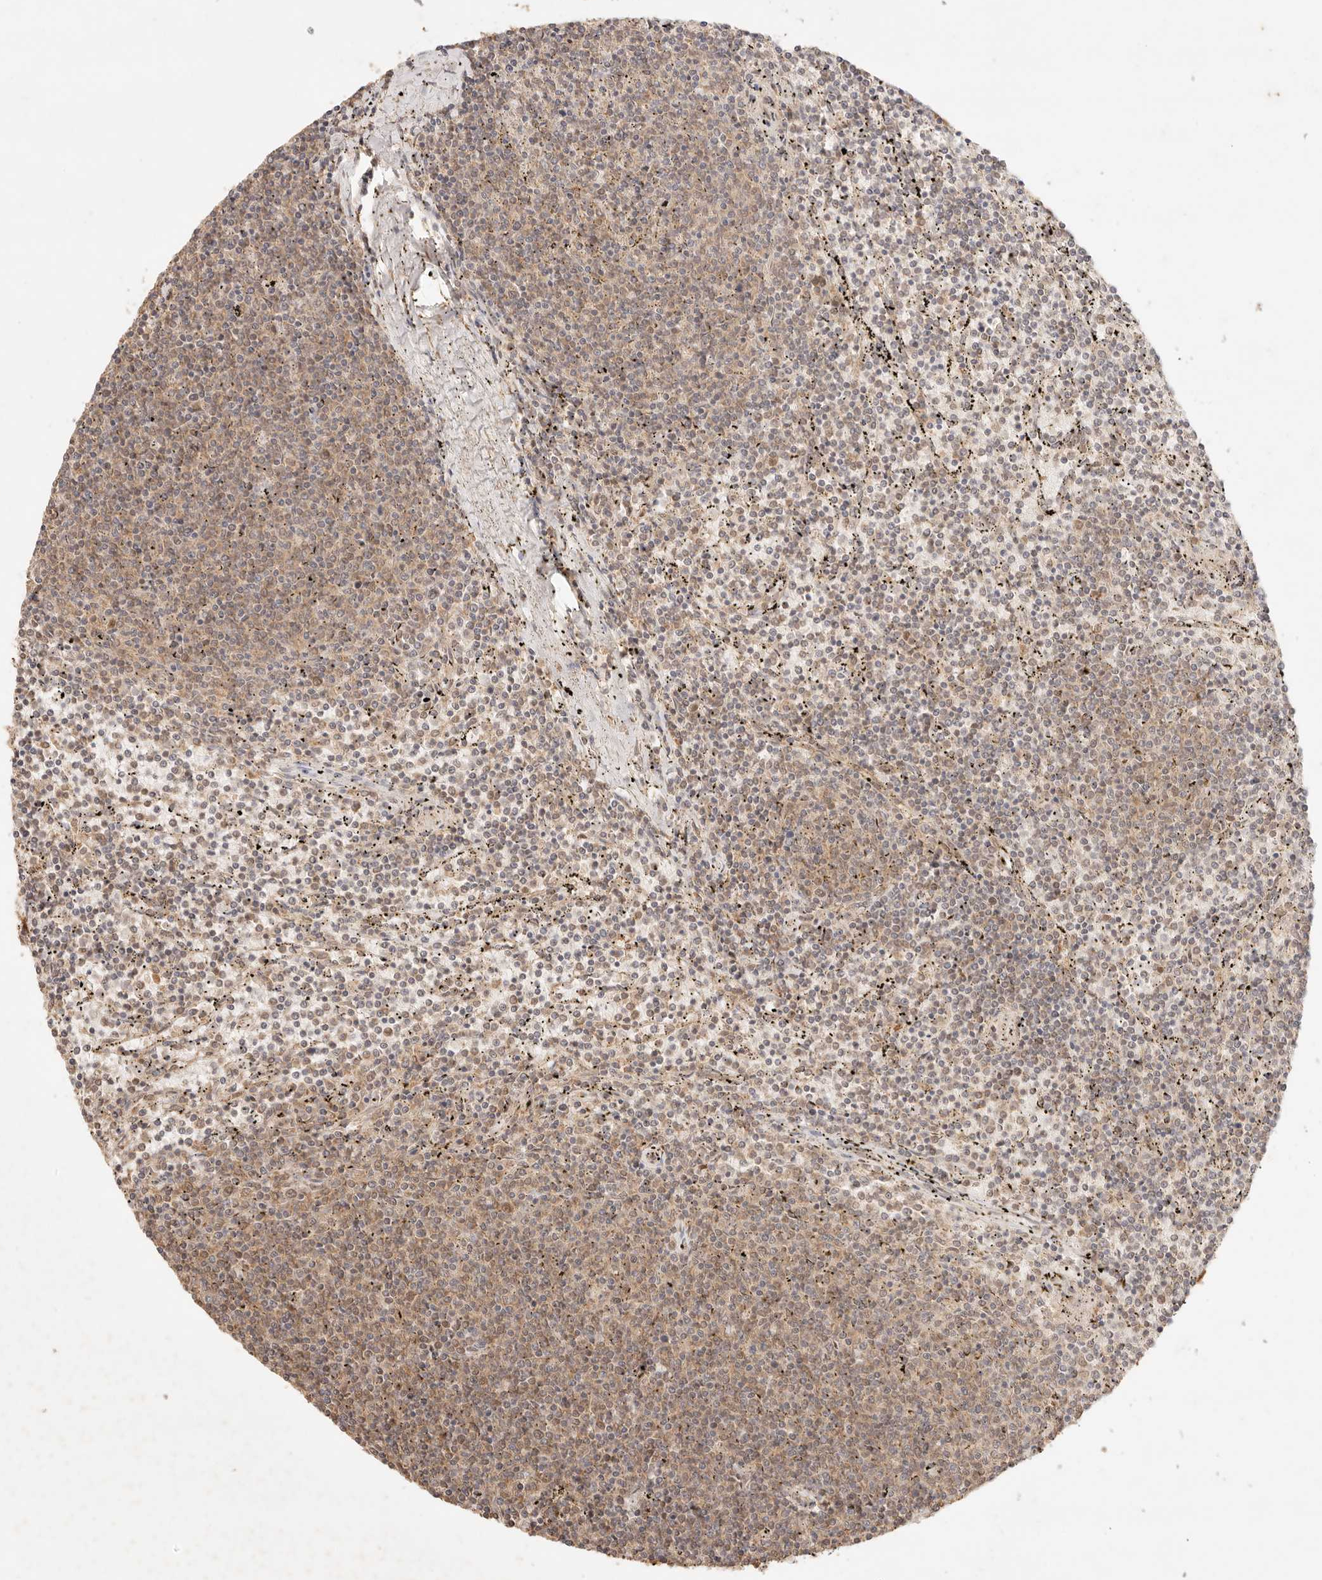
{"staining": {"intensity": "moderate", "quantity": "25%-75%", "location": "cytoplasmic/membranous"}, "tissue": "lymphoma", "cell_type": "Tumor cells", "image_type": "cancer", "snomed": [{"axis": "morphology", "description": "Malignant lymphoma, non-Hodgkin's type, Low grade"}, {"axis": "topography", "description": "Spleen"}], "caption": "Human malignant lymphoma, non-Hodgkin's type (low-grade) stained for a protein (brown) demonstrates moderate cytoplasmic/membranous positive staining in about 25%-75% of tumor cells.", "gene": "TRIM11", "patient": {"sex": "female", "age": 50}}